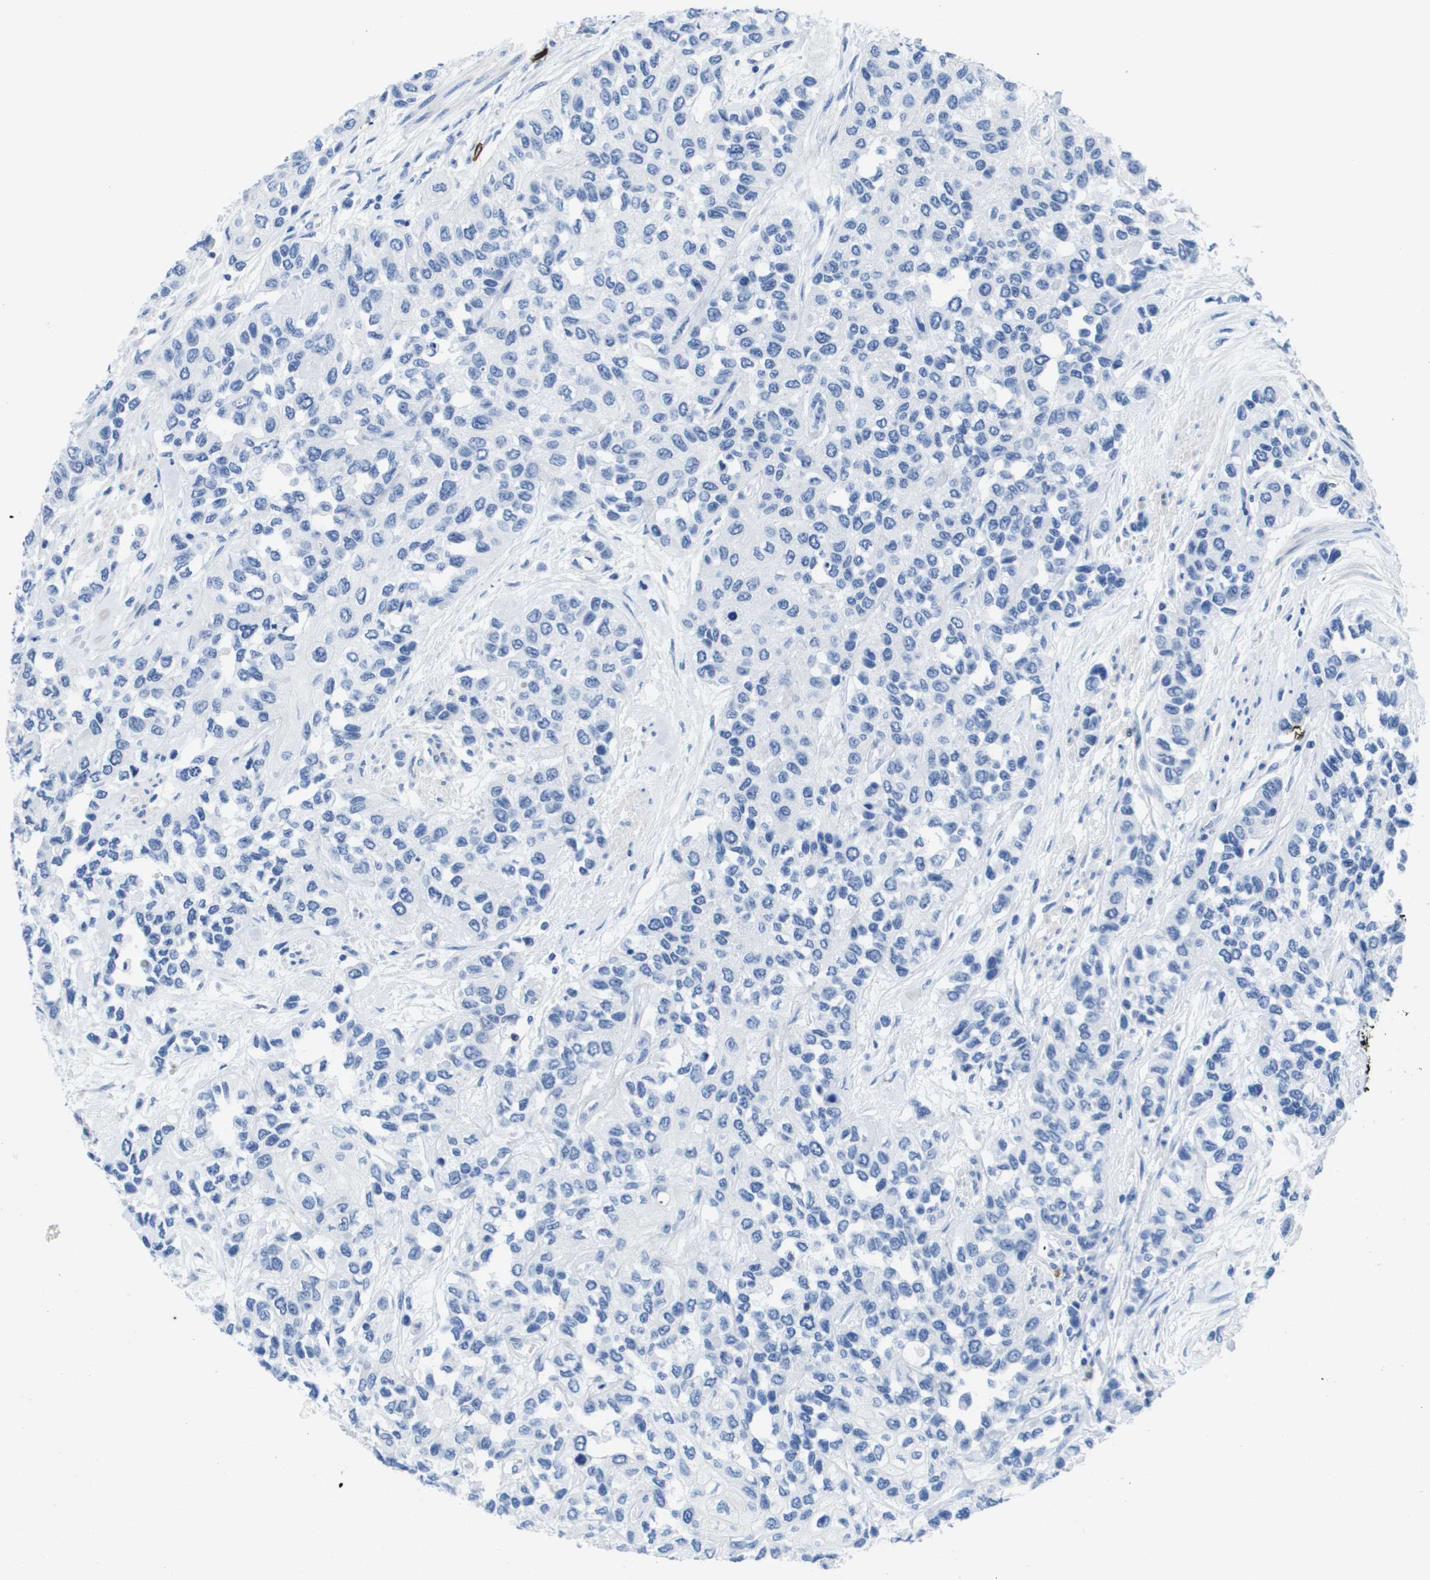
{"staining": {"intensity": "negative", "quantity": "none", "location": "none"}, "tissue": "urothelial cancer", "cell_type": "Tumor cells", "image_type": "cancer", "snomed": [{"axis": "morphology", "description": "Urothelial carcinoma, High grade"}, {"axis": "topography", "description": "Urinary bladder"}], "caption": "Tumor cells show no significant protein positivity in high-grade urothelial carcinoma. (Immunohistochemistry (ihc), brightfield microscopy, high magnification).", "gene": "MS4A1", "patient": {"sex": "female", "age": 56}}